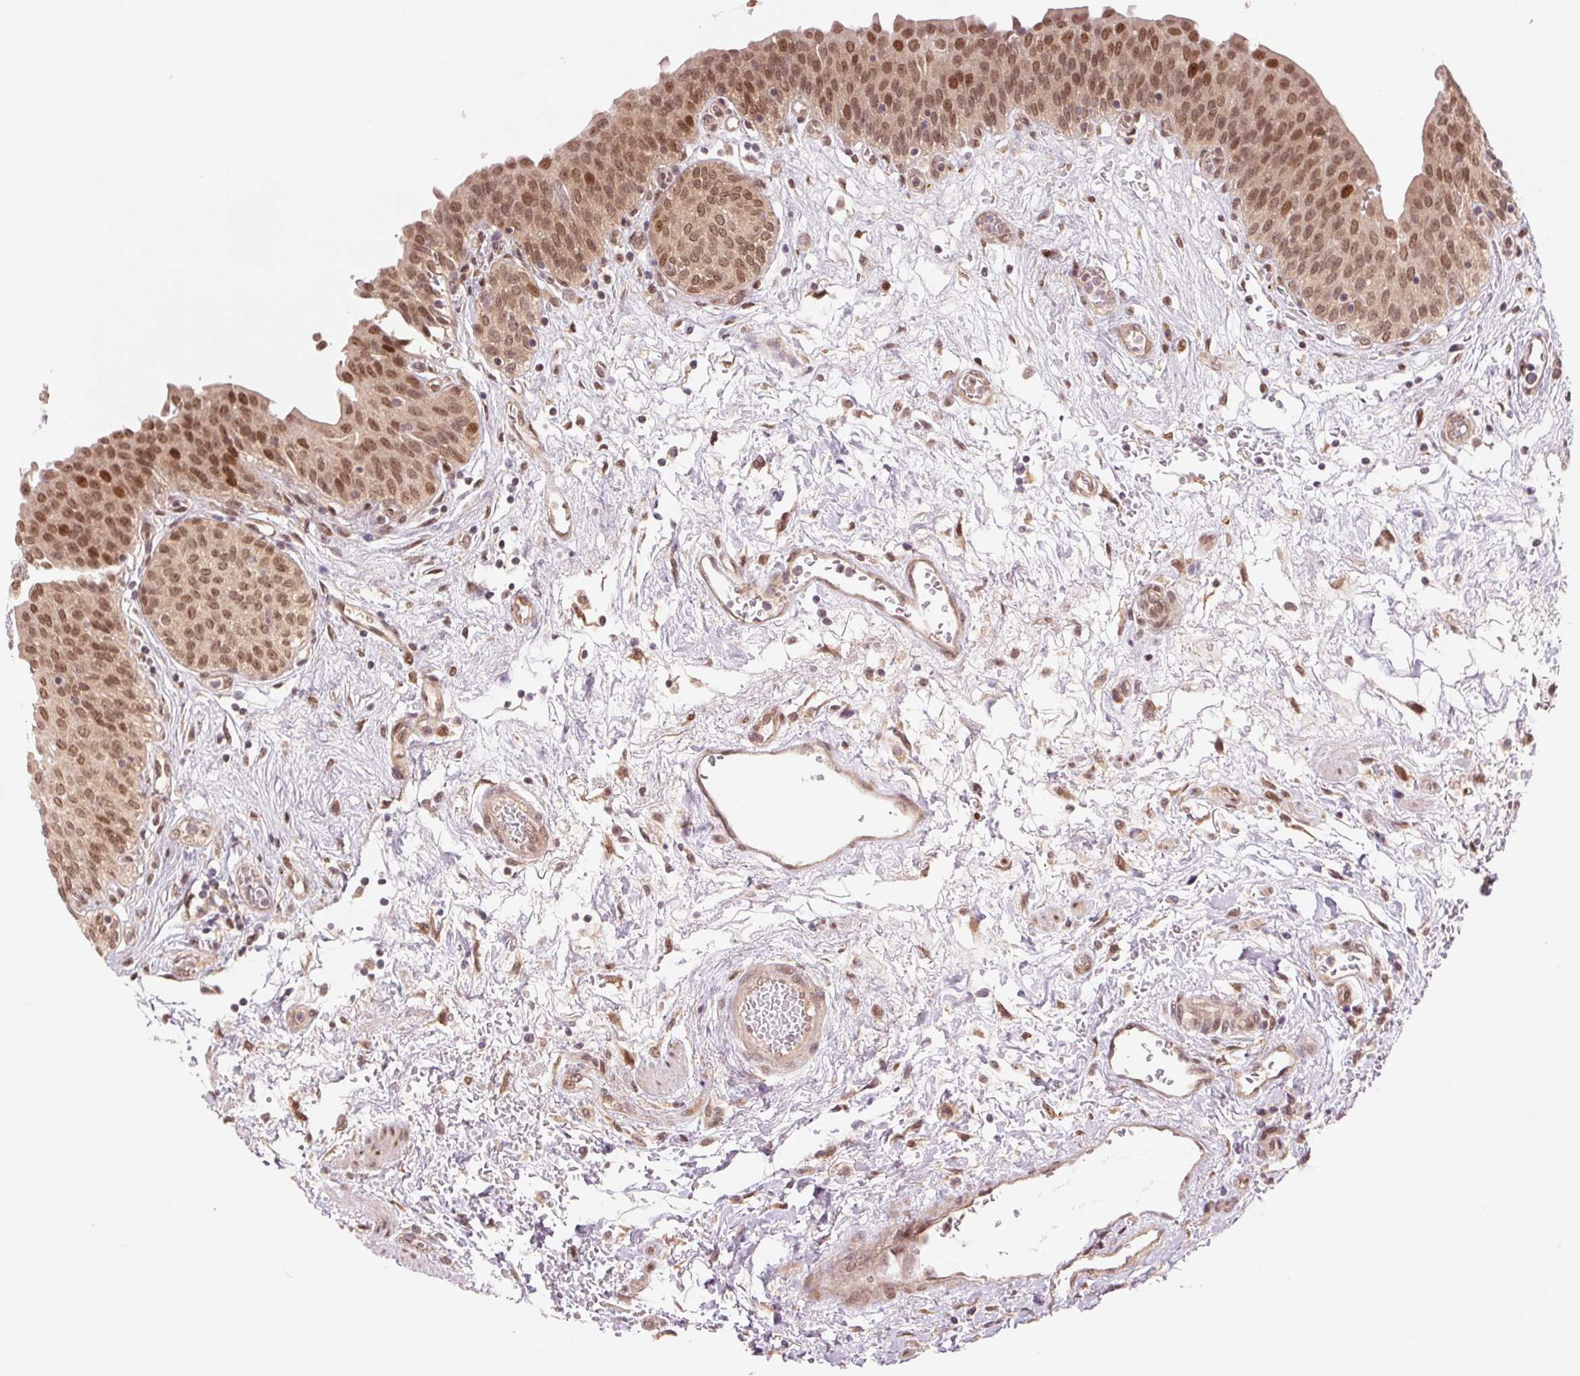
{"staining": {"intensity": "moderate", "quantity": ">75%", "location": "nuclear"}, "tissue": "urinary bladder", "cell_type": "Urothelial cells", "image_type": "normal", "snomed": [{"axis": "morphology", "description": "Normal tissue, NOS"}, {"axis": "topography", "description": "Urinary bladder"}], "caption": "A photomicrograph of human urinary bladder stained for a protein reveals moderate nuclear brown staining in urothelial cells. (DAB = brown stain, brightfield microscopy at high magnification).", "gene": "ERI3", "patient": {"sex": "male", "age": 68}}